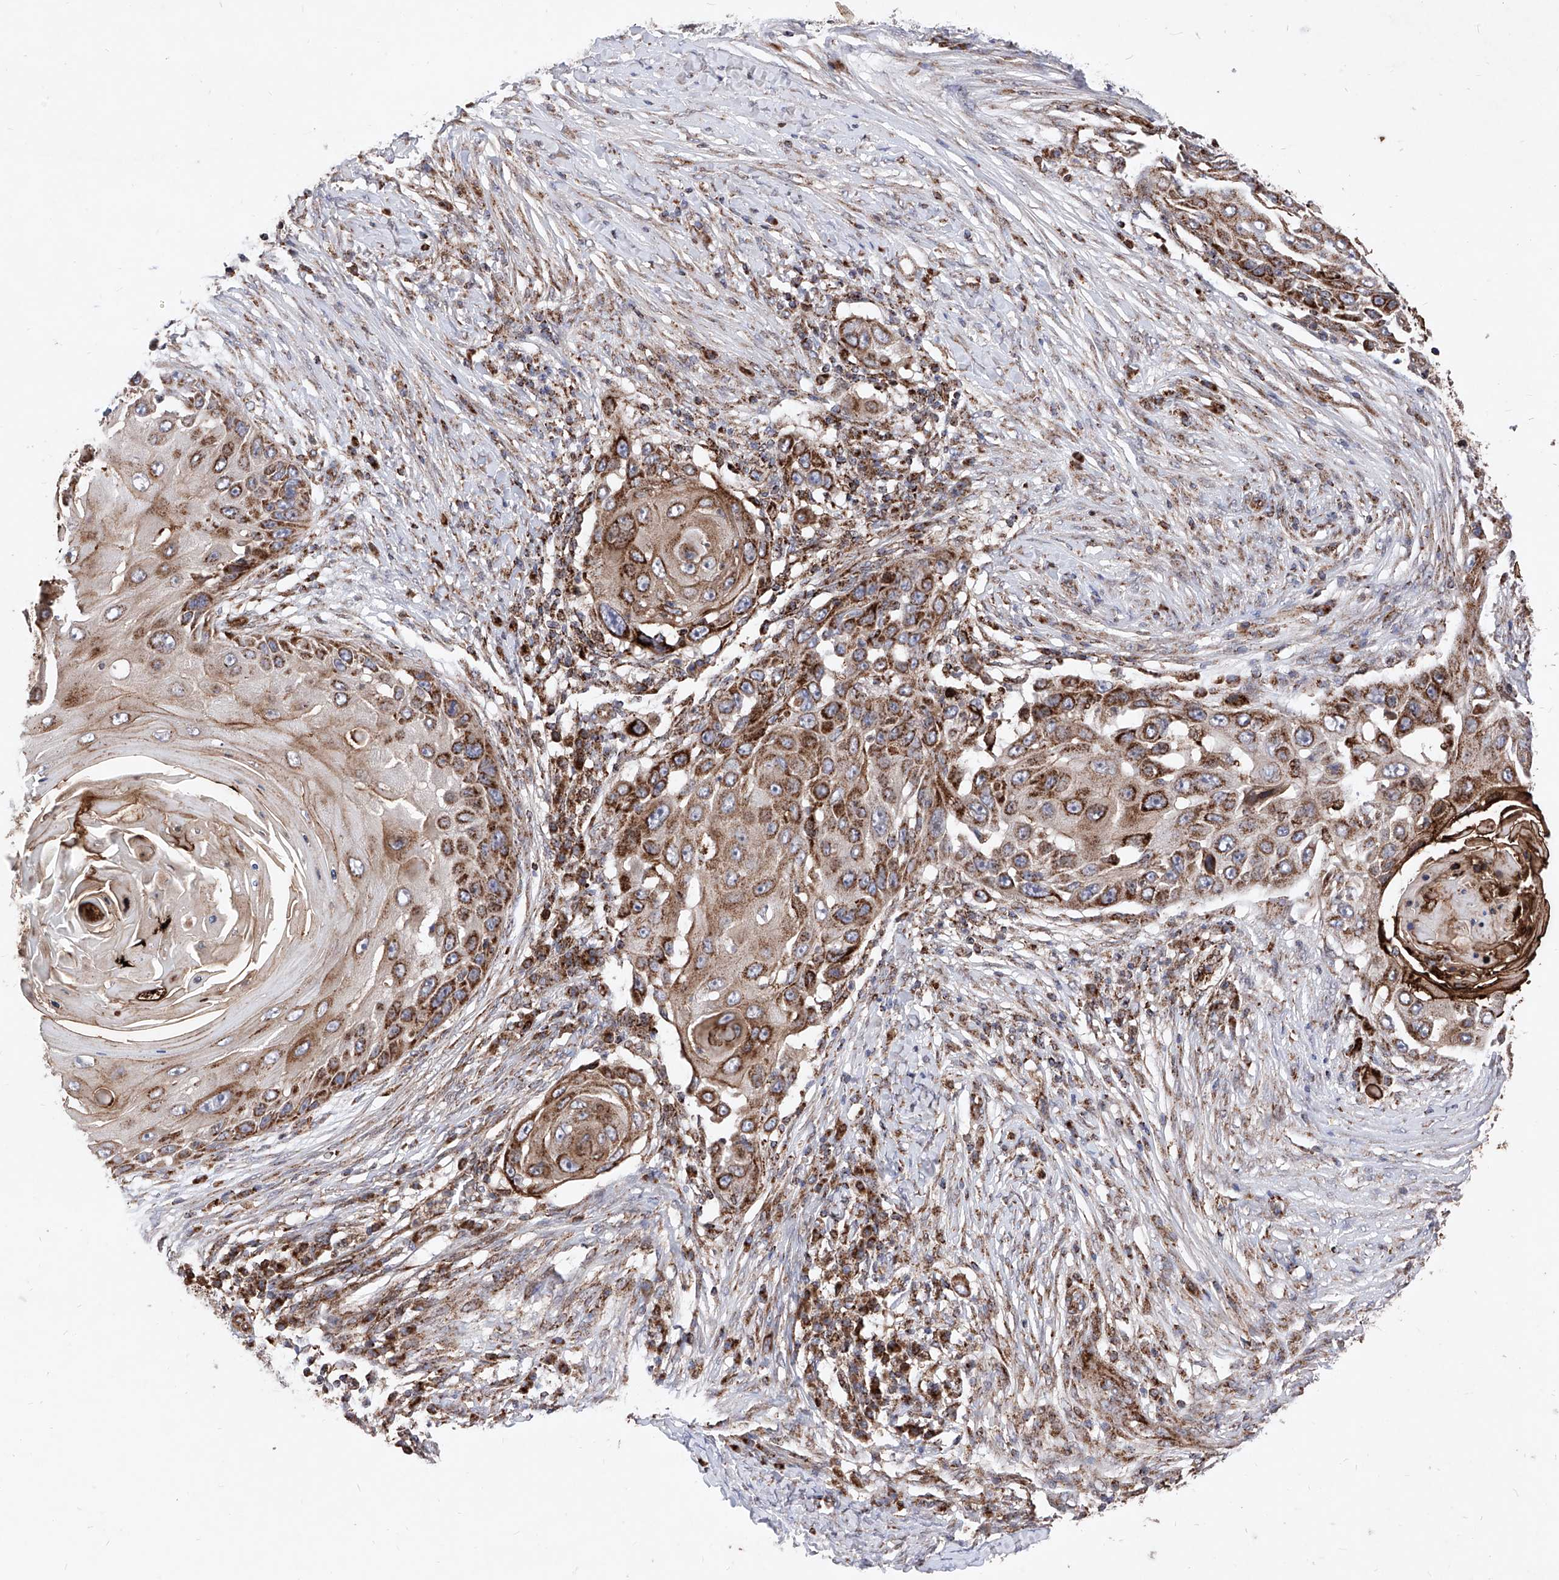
{"staining": {"intensity": "strong", "quantity": ">75%", "location": "cytoplasmic/membranous"}, "tissue": "skin cancer", "cell_type": "Tumor cells", "image_type": "cancer", "snomed": [{"axis": "morphology", "description": "Squamous cell carcinoma, NOS"}, {"axis": "topography", "description": "Skin"}], "caption": "IHC (DAB (3,3'-diaminobenzidine)) staining of squamous cell carcinoma (skin) exhibits strong cytoplasmic/membranous protein staining in about >75% of tumor cells. The staining is performed using DAB brown chromogen to label protein expression. The nuclei are counter-stained blue using hematoxylin.", "gene": "SEMA6A", "patient": {"sex": "female", "age": 44}}